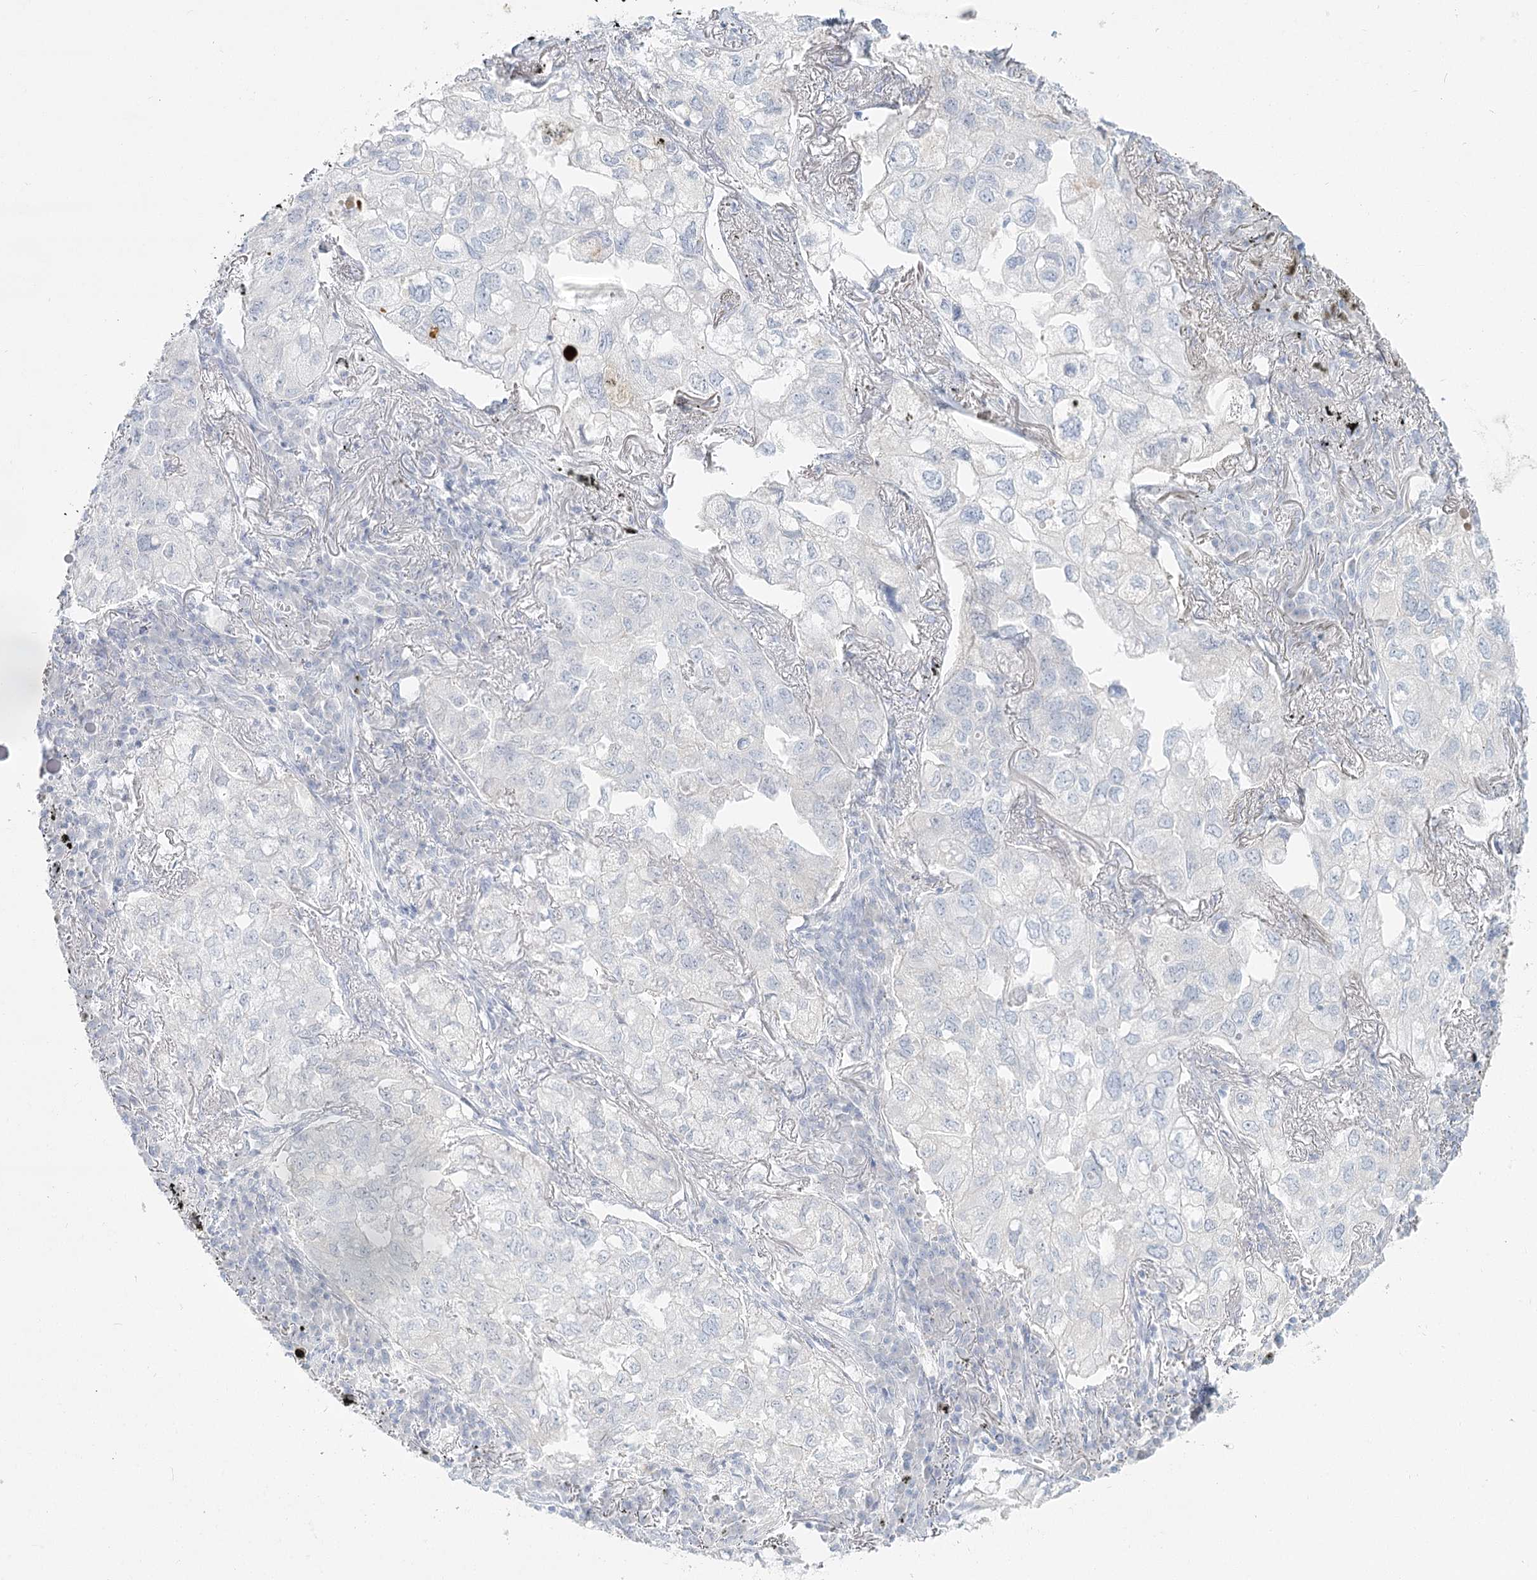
{"staining": {"intensity": "negative", "quantity": "none", "location": "none"}, "tissue": "lung cancer", "cell_type": "Tumor cells", "image_type": "cancer", "snomed": [{"axis": "morphology", "description": "Adenocarcinoma, NOS"}, {"axis": "topography", "description": "Lung"}], "caption": "This is an immunohistochemistry image of human adenocarcinoma (lung). There is no staining in tumor cells.", "gene": "DMGDH", "patient": {"sex": "male", "age": 65}}